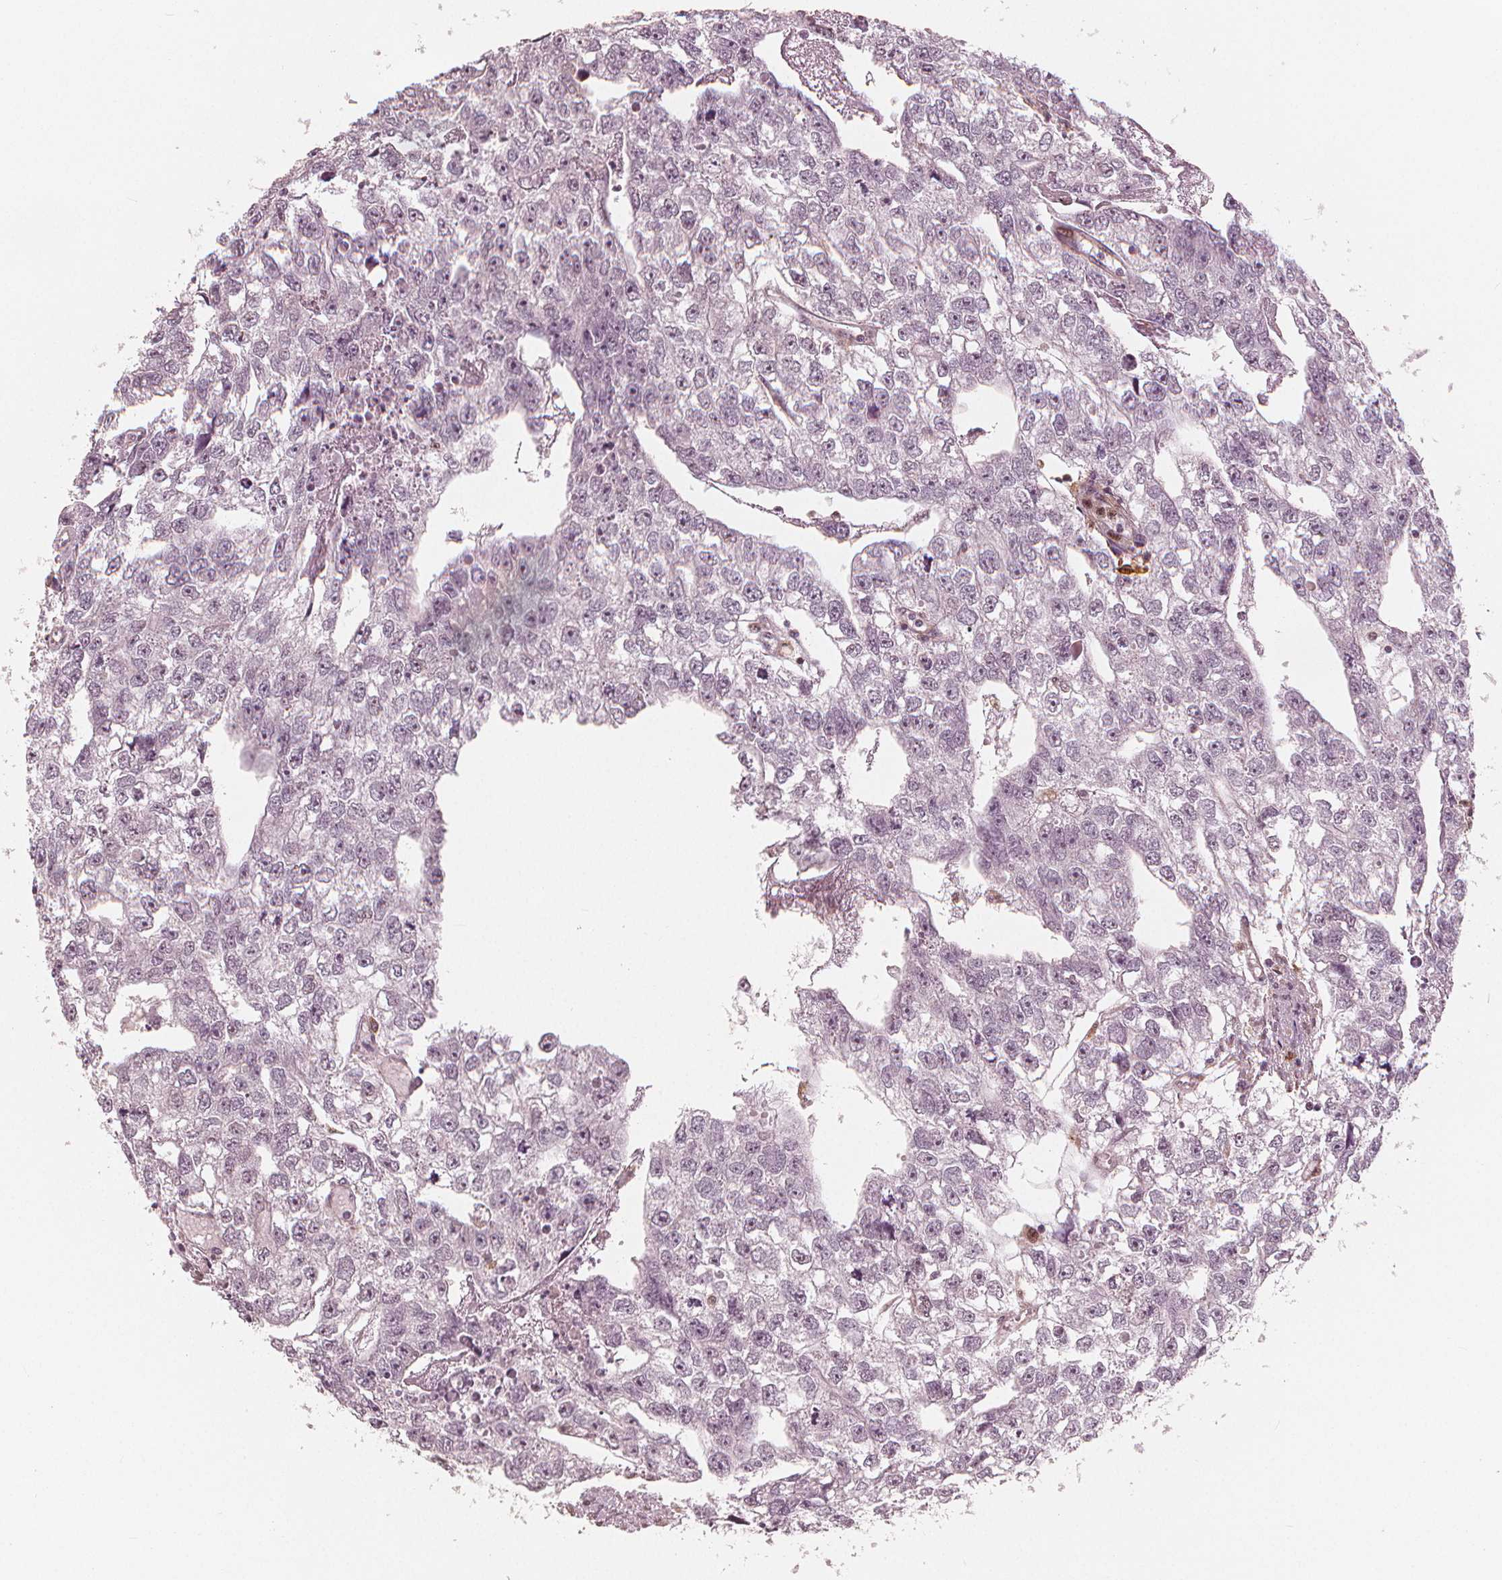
{"staining": {"intensity": "negative", "quantity": "none", "location": "none"}, "tissue": "testis cancer", "cell_type": "Tumor cells", "image_type": "cancer", "snomed": [{"axis": "morphology", "description": "Carcinoma, Embryonal, NOS"}, {"axis": "morphology", "description": "Teratoma, malignant, NOS"}, {"axis": "topography", "description": "Testis"}], "caption": "Tumor cells show no significant positivity in embryonal carcinoma (testis).", "gene": "SQSTM1", "patient": {"sex": "male", "age": 44}}